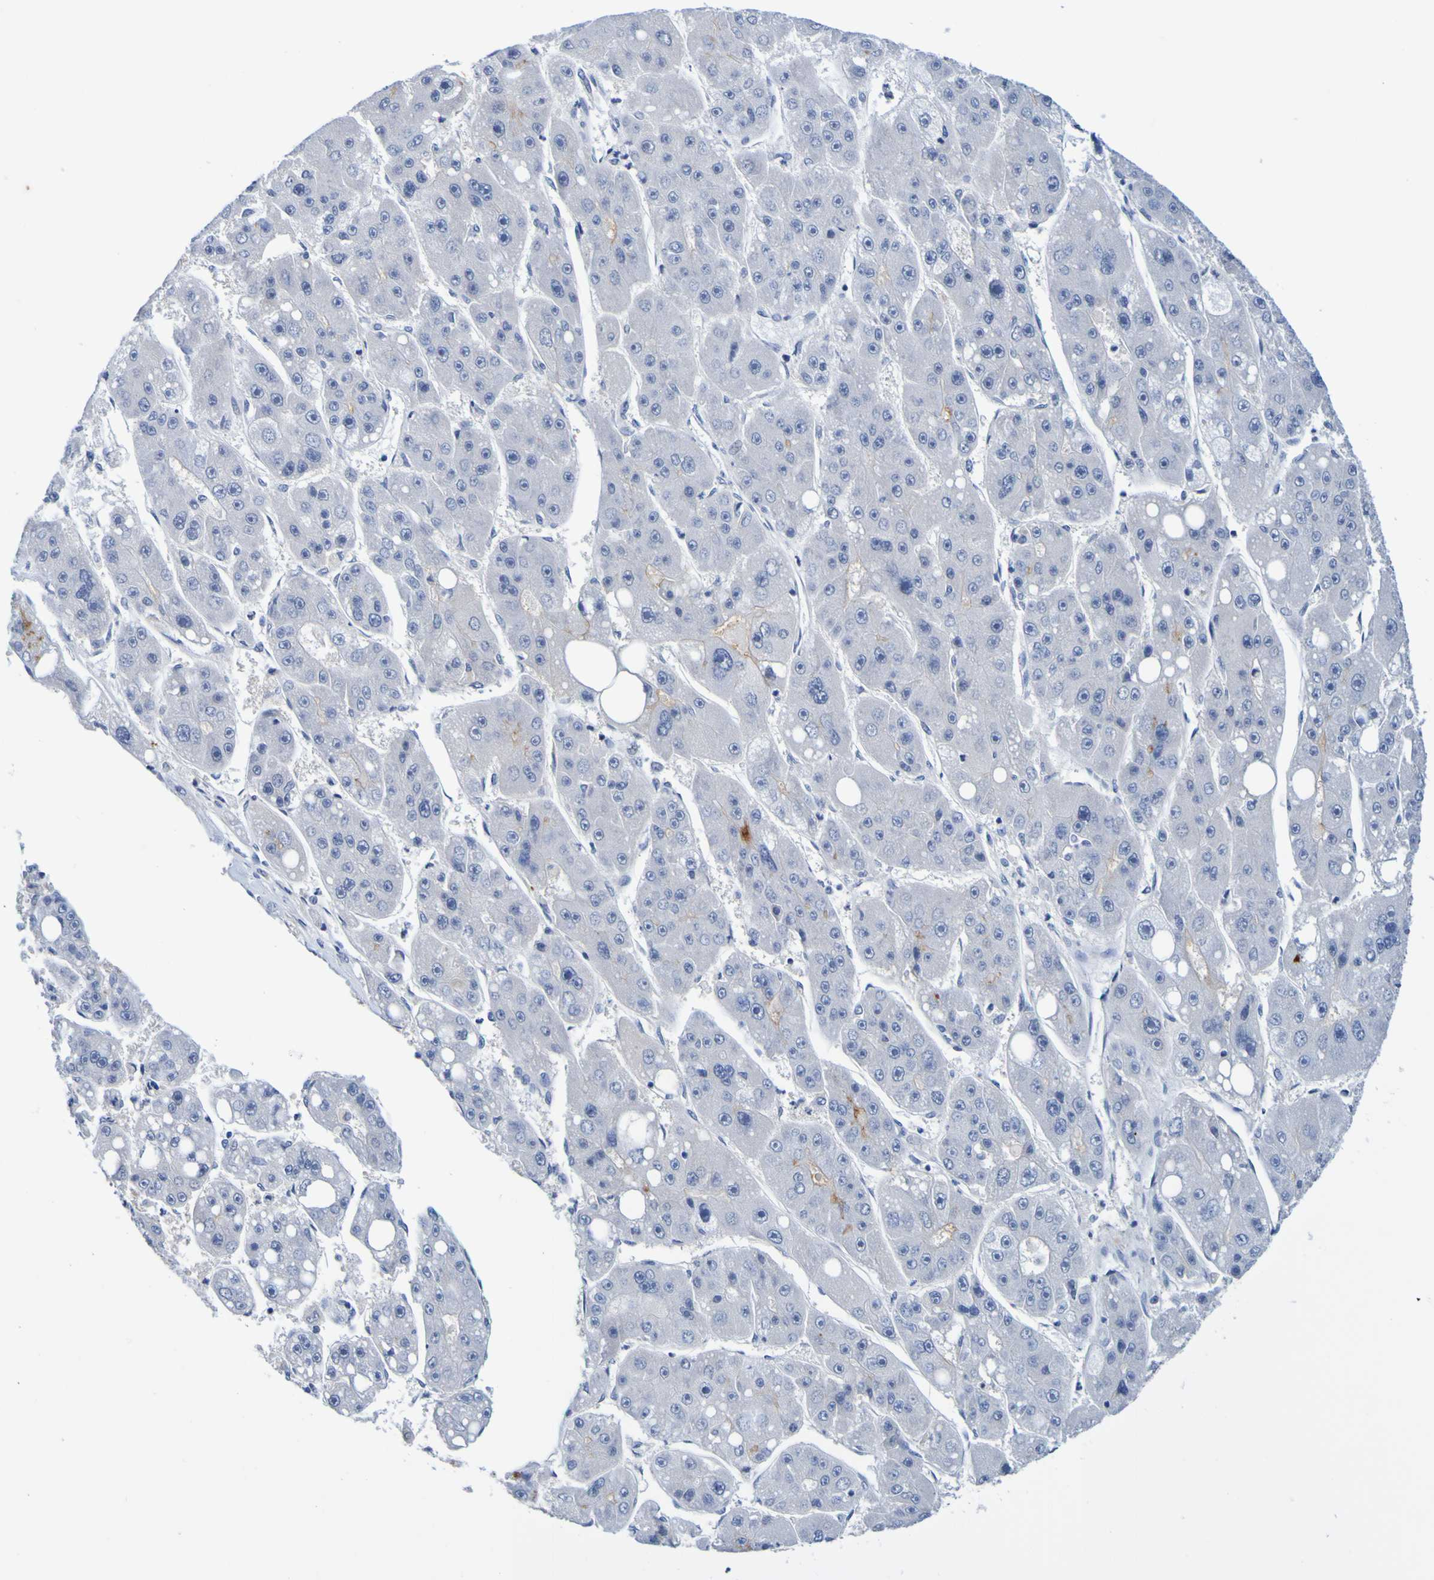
{"staining": {"intensity": "negative", "quantity": "none", "location": "none"}, "tissue": "liver cancer", "cell_type": "Tumor cells", "image_type": "cancer", "snomed": [{"axis": "morphology", "description": "Carcinoma, Hepatocellular, NOS"}, {"axis": "topography", "description": "Liver"}], "caption": "Liver cancer (hepatocellular carcinoma) stained for a protein using immunohistochemistry reveals no staining tumor cells.", "gene": "VMA21", "patient": {"sex": "female", "age": 61}}